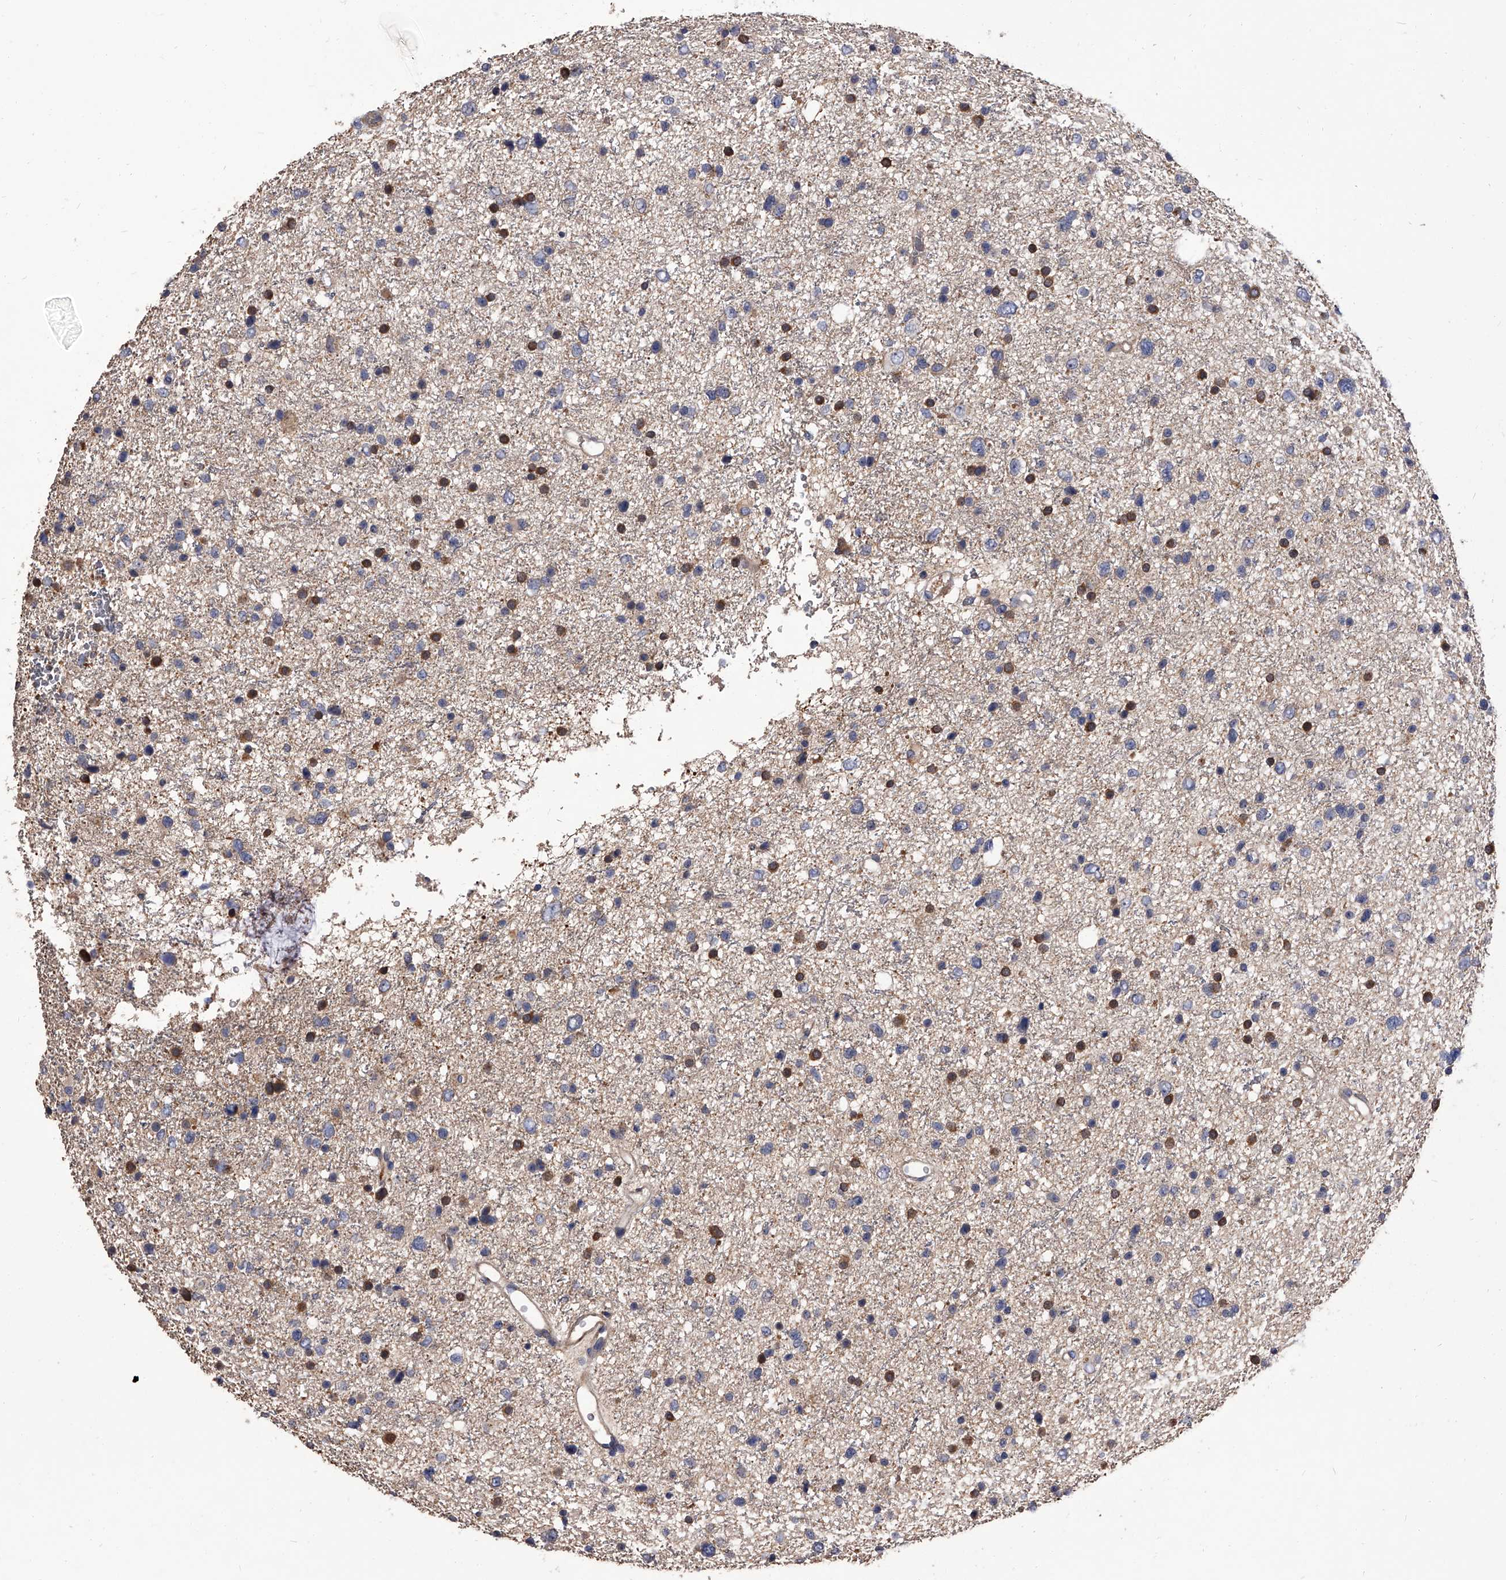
{"staining": {"intensity": "moderate", "quantity": "<25%", "location": "cytoplasmic/membranous"}, "tissue": "glioma", "cell_type": "Tumor cells", "image_type": "cancer", "snomed": [{"axis": "morphology", "description": "Glioma, malignant, Low grade"}, {"axis": "topography", "description": "Brain"}], "caption": "About <25% of tumor cells in human low-grade glioma (malignant) demonstrate moderate cytoplasmic/membranous protein staining as visualized by brown immunohistochemical staining.", "gene": "STK36", "patient": {"sex": "female", "age": 37}}